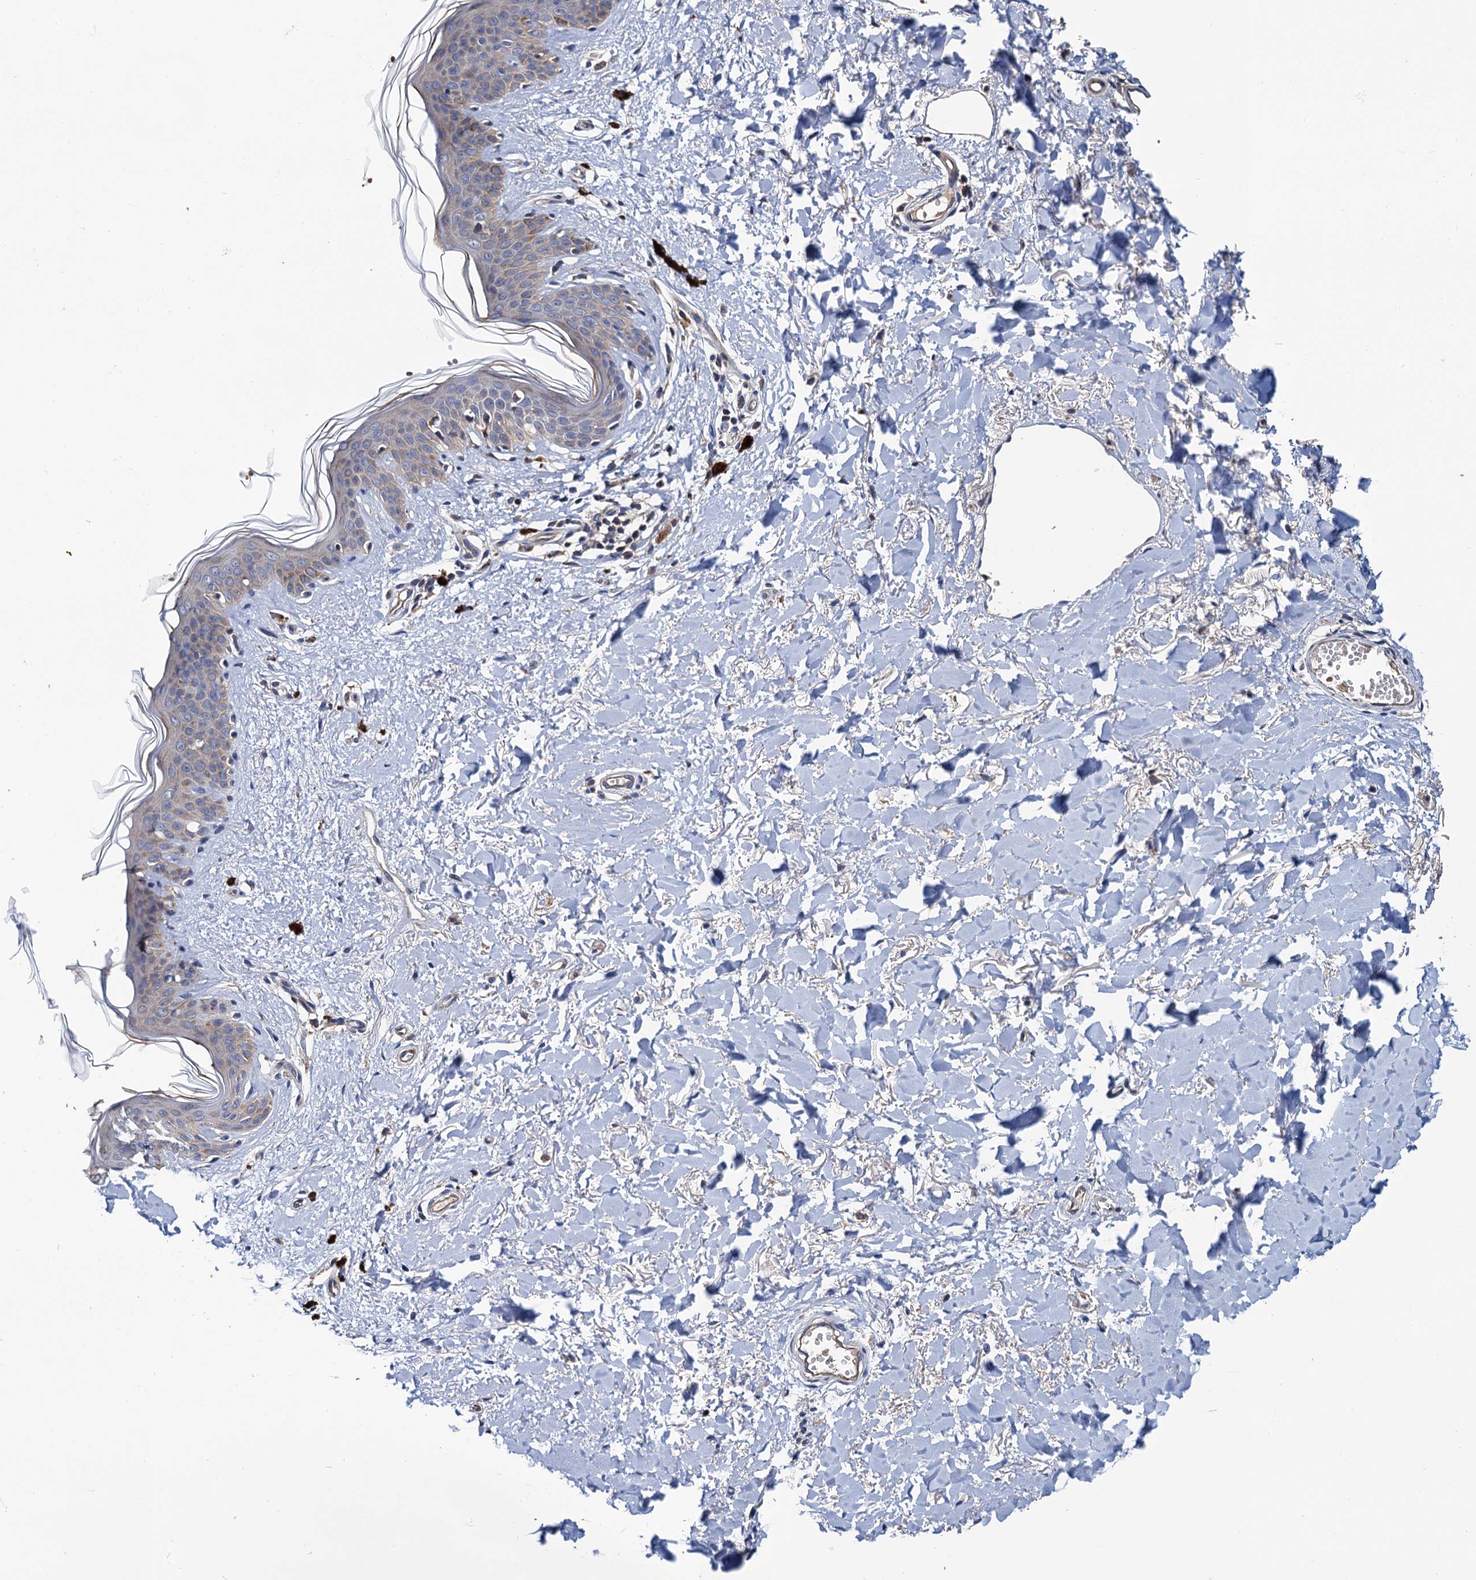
{"staining": {"intensity": "negative", "quantity": "none", "location": "none"}, "tissue": "skin", "cell_type": "Fibroblasts", "image_type": "normal", "snomed": [{"axis": "morphology", "description": "Normal tissue, NOS"}, {"axis": "topography", "description": "Skin"}], "caption": "Immunohistochemistry photomicrograph of benign skin: skin stained with DAB reveals no significant protein staining in fibroblasts.", "gene": "TRMT112", "patient": {"sex": "female", "age": 46}}